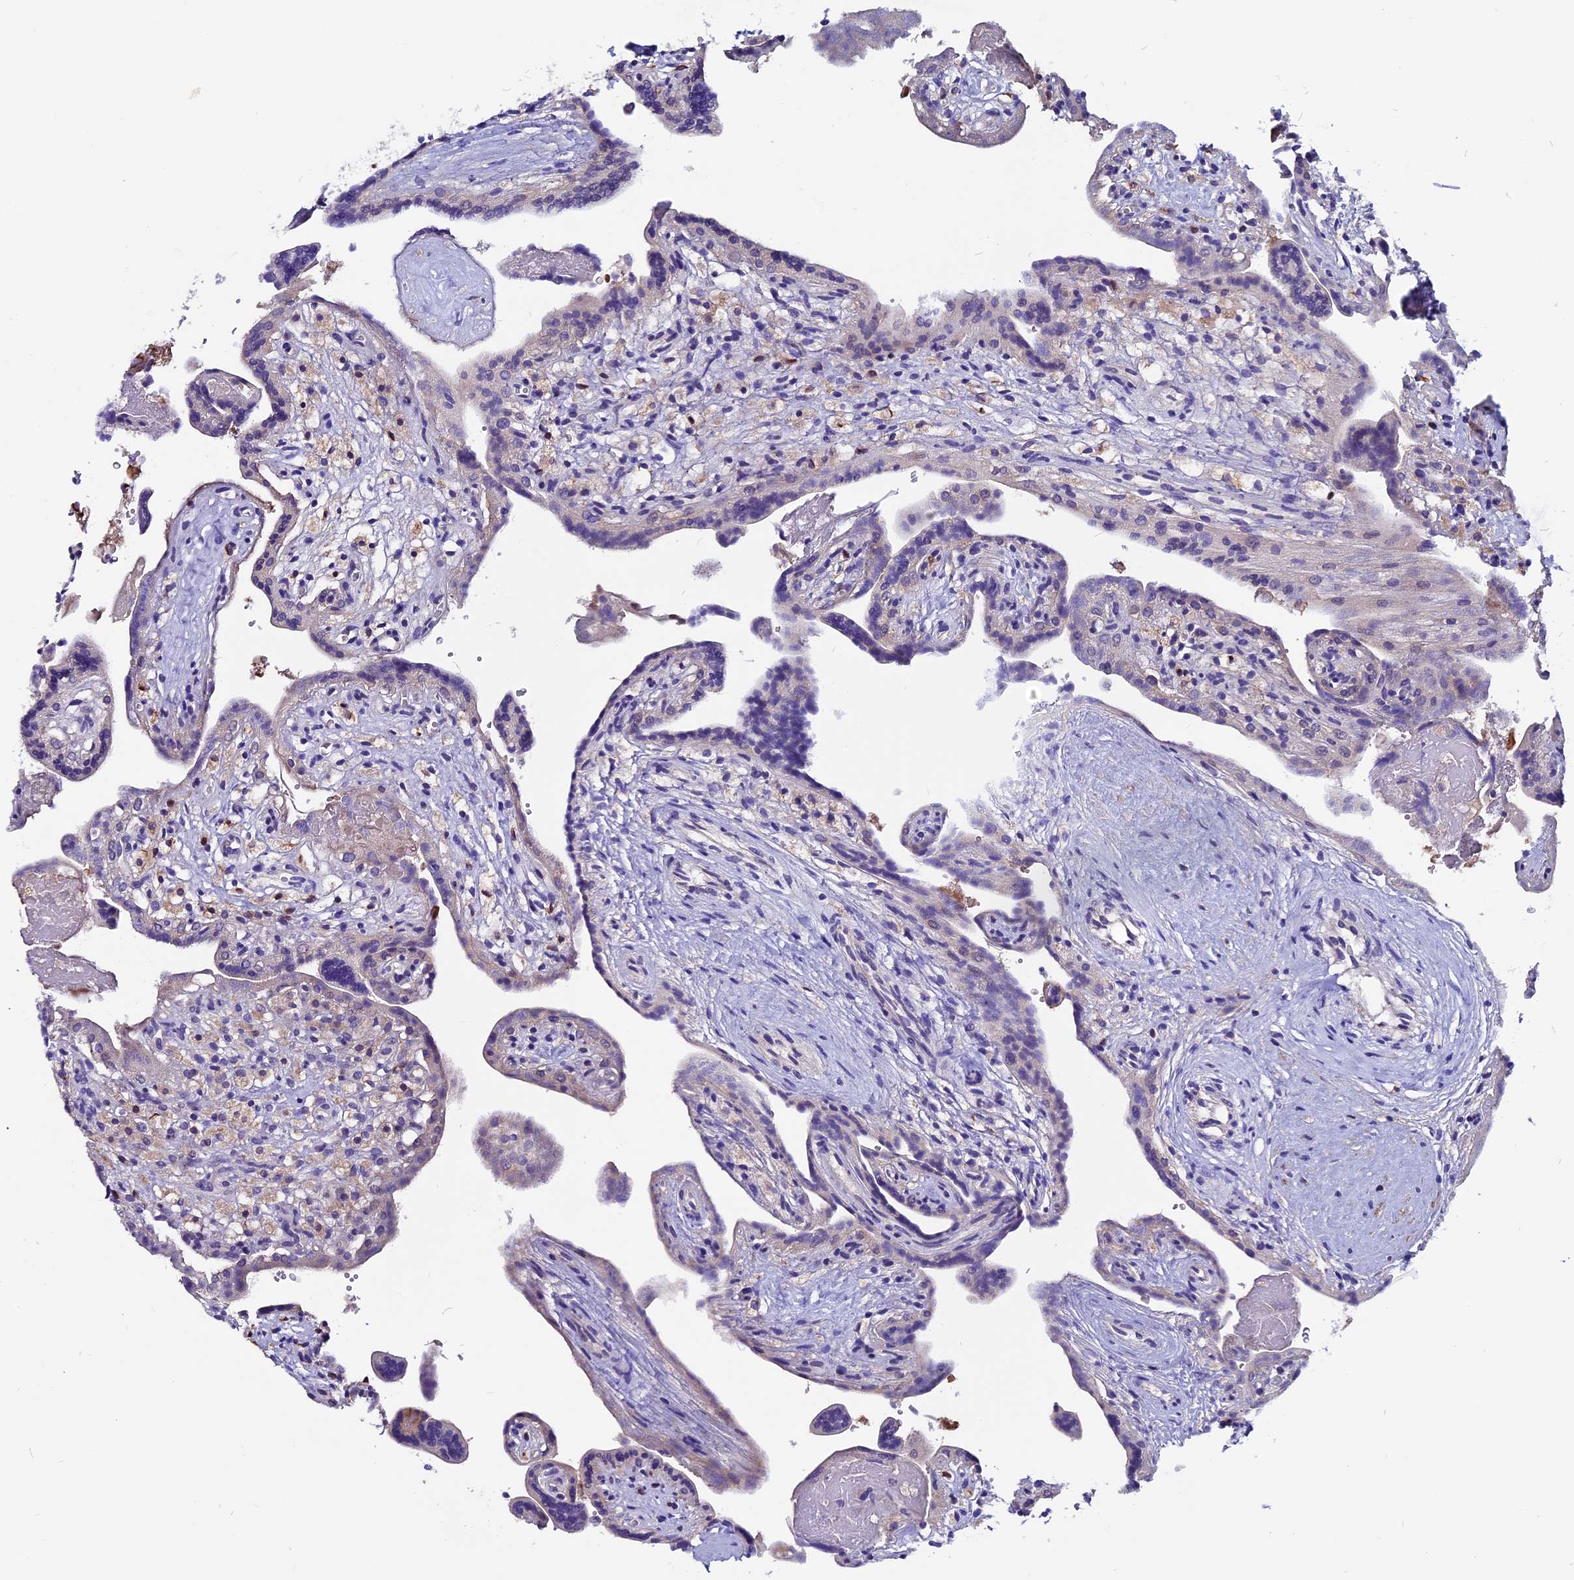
{"staining": {"intensity": "negative", "quantity": "none", "location": "none"}, "tissue": "placenta", "cell_type": "Trophoblastic cells", "image_type": "normal", "snomed": [{"axis": "morphology", "description": "Normal tissue, NOS"}, {"axis": "topography", "description": "Placenta"}], "caption": "Photomicrograph shows no significant protein positivity in trophoblastic cells of normal placenta.", "gene": "CCBE1", "patient": {"sex": "female", "age": 37}}